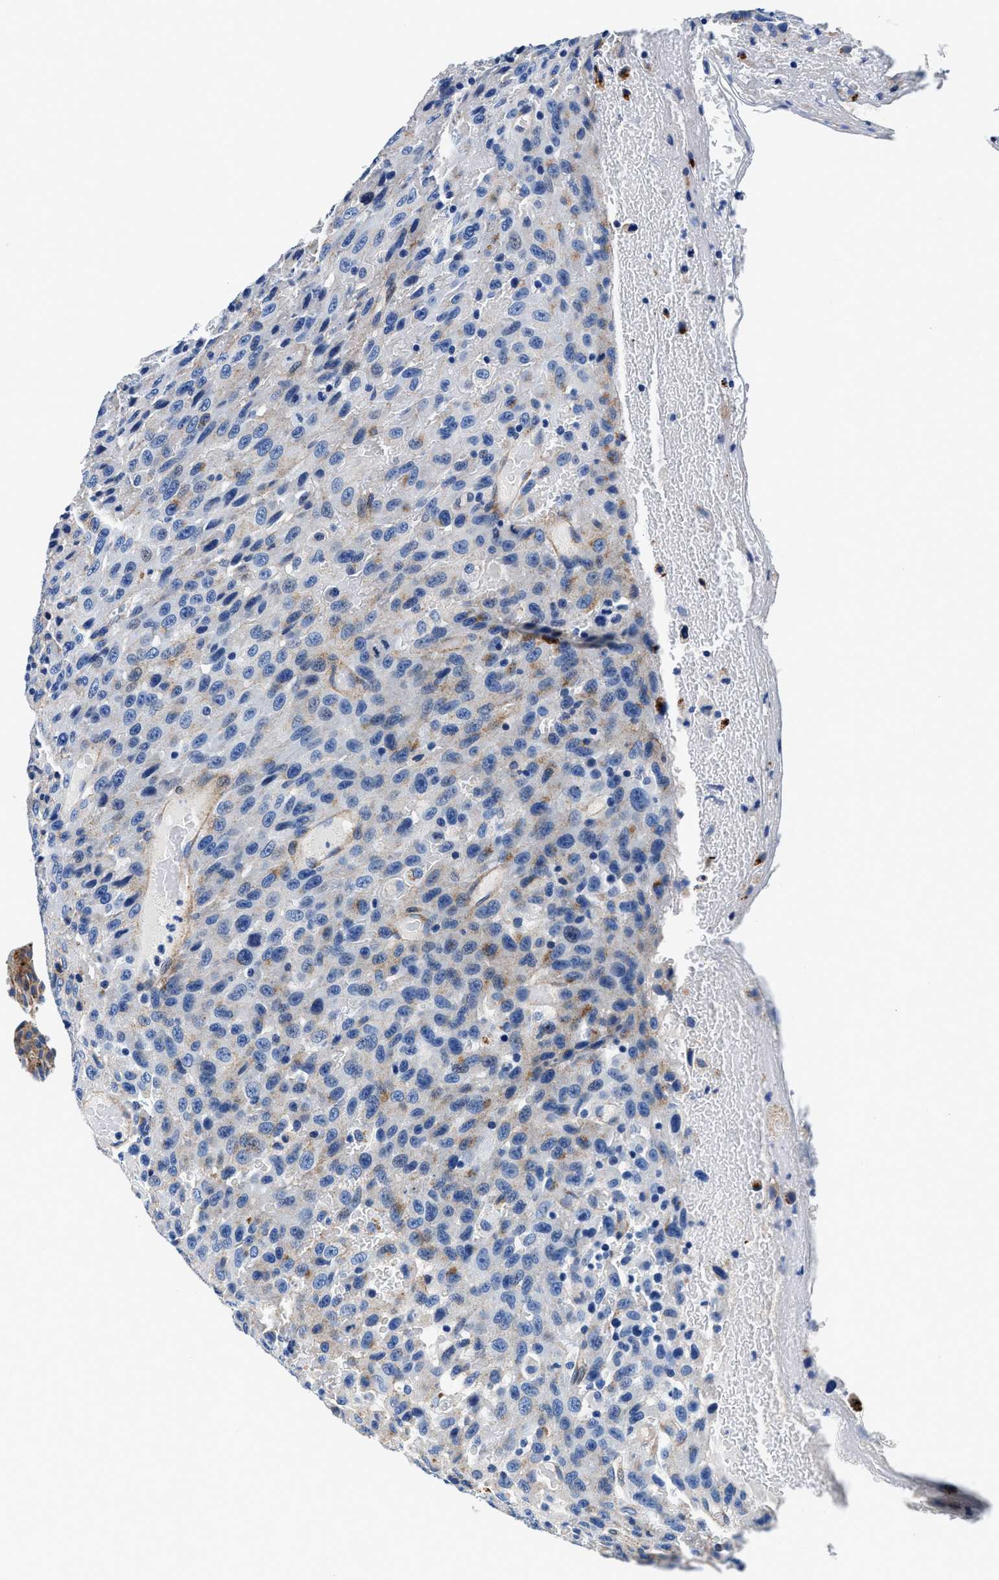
{"staining": {"intensity": "negative", "quantity": "none", "location": "none"}, "tissue": "urothelial cancer", "cell_type": "Tumor cells", "image_type": "cancer", "snomed": [{"axis": "morphology", "description": "Urothelial carcinoma, High grade"}, {"axis": "topography", "description": "Urinary bladder"}], "caption": "High magnification brightfield microscopy of urothelial carcinoma (high-grade) stained with DAB (3,3'-diaminobenzidine) (brown) and counterstained with hematoxylin (blue): tumor cells show no significant positivity.", "gene": "DAG1", "patient": {"sex": "male", "age": 66}}